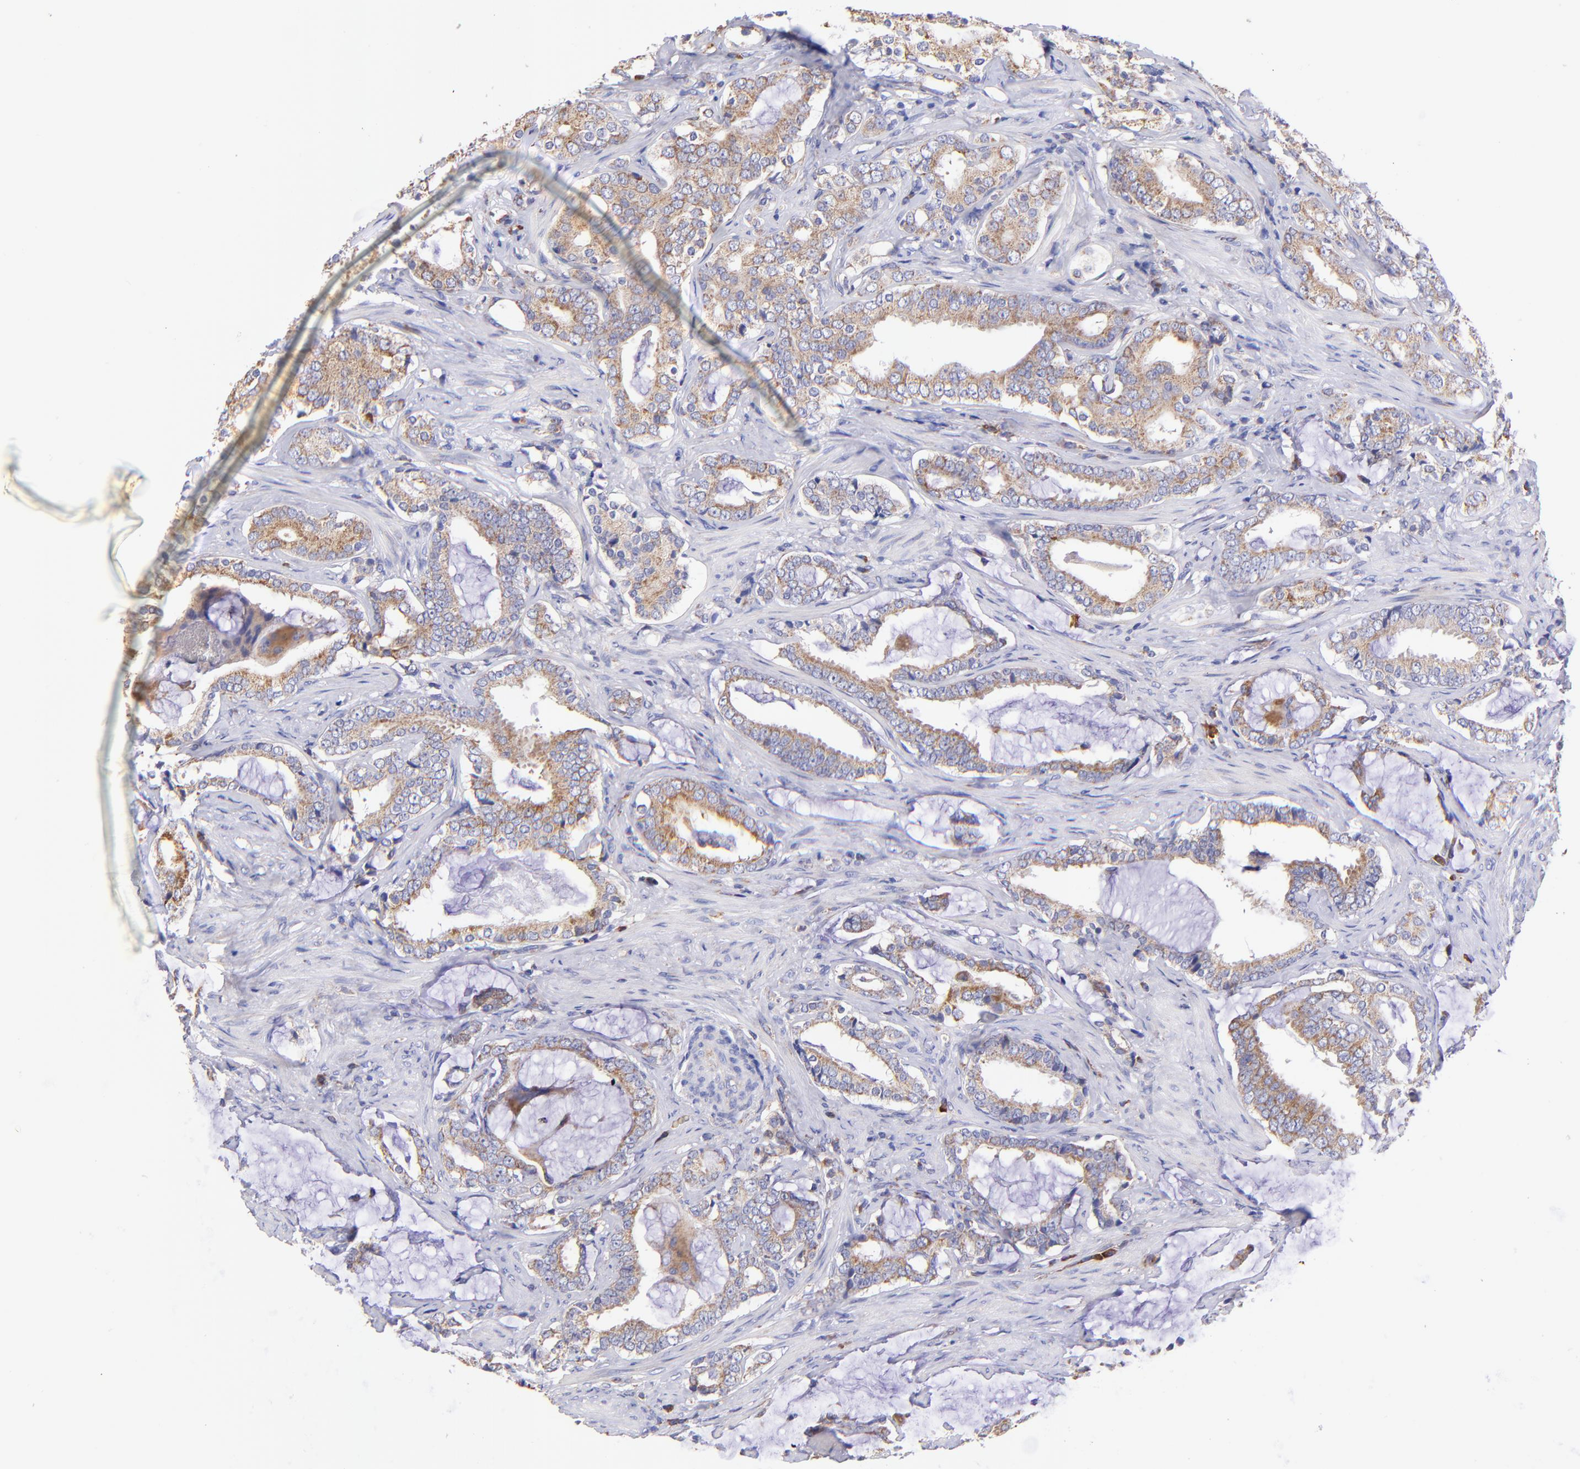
{"staining": {"intensity": "weak", "quantity": ">75%", "location": "cytoplasmic/membranous"}, "tissue": "prostate cancer", "cell_type": "Tumor cells", "image_type": "cancer", "snomed": [{"axis": "morphology", "description": "Adenocarcinoma, Low grade"}, {"axis": "topography", "description": "Prostate"}], "caption": "Immunohistochemical staining of prostate cancer (low-grade adenocarcinoma) demonstrates low levels of weak cytoplasmic/membranous expression in about >75% of tumor cells.", "gene": "PREX1", "patient": {"sex": "male", "age": 59}}